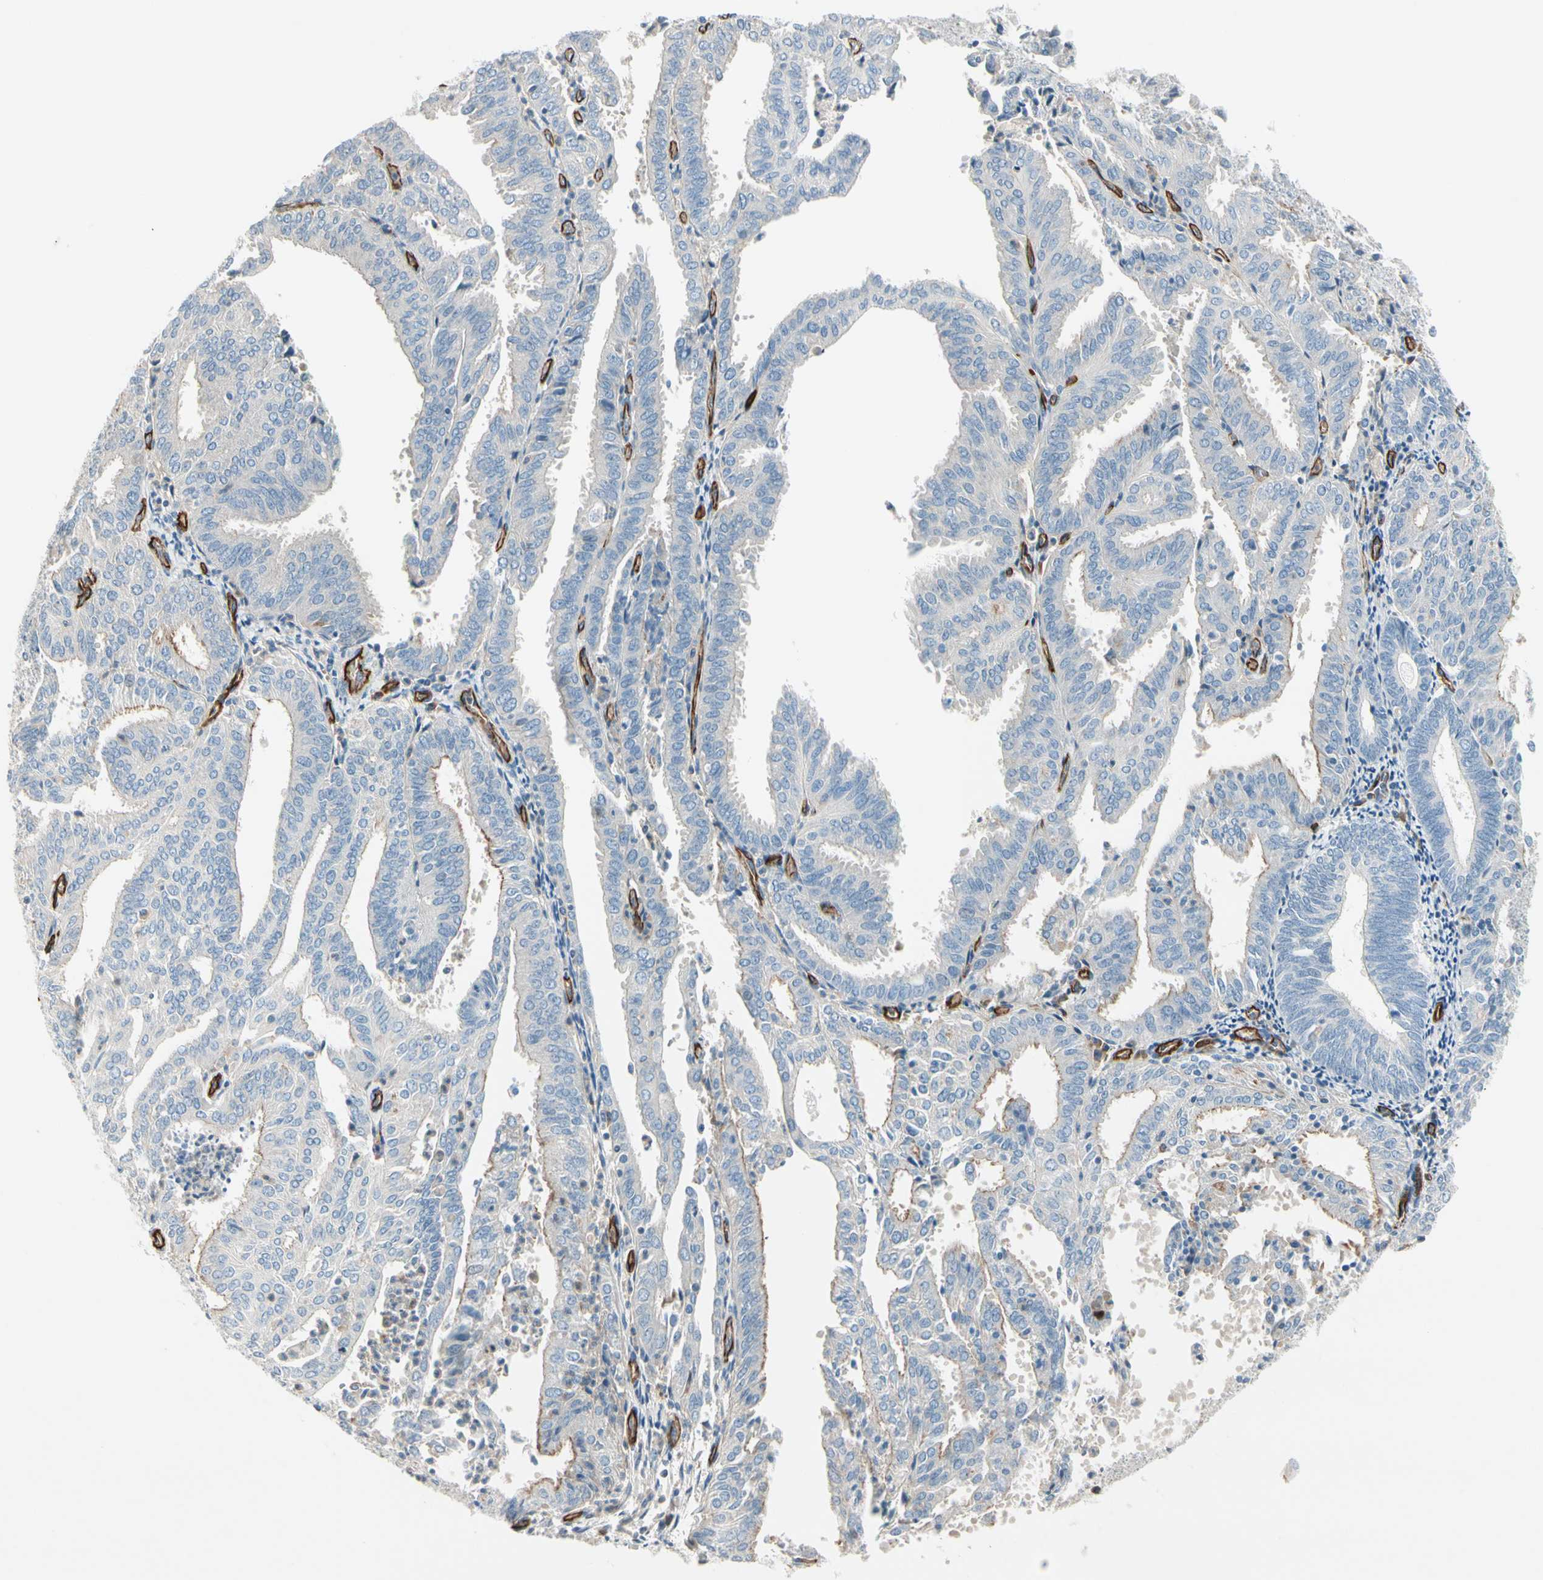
{"staining": {"intensity": "negative", "quantity": "none", "location": "none"}, "tissue": "endometrial cancer", "cell_type": "Tumor cells", "image_type": "cancer", "snomed": [{"axis": "morphology", "description": "Adenocarcinoma, NOS"}, {"axis": "topography", "description": "Uterus"}], "caption": "The IHC micrograph has no significant expression in tumor cells of adenocarcinoma (endometrial) tissue.", "gene": "CD93", "patient": {"sex": "female", "age": 60}}